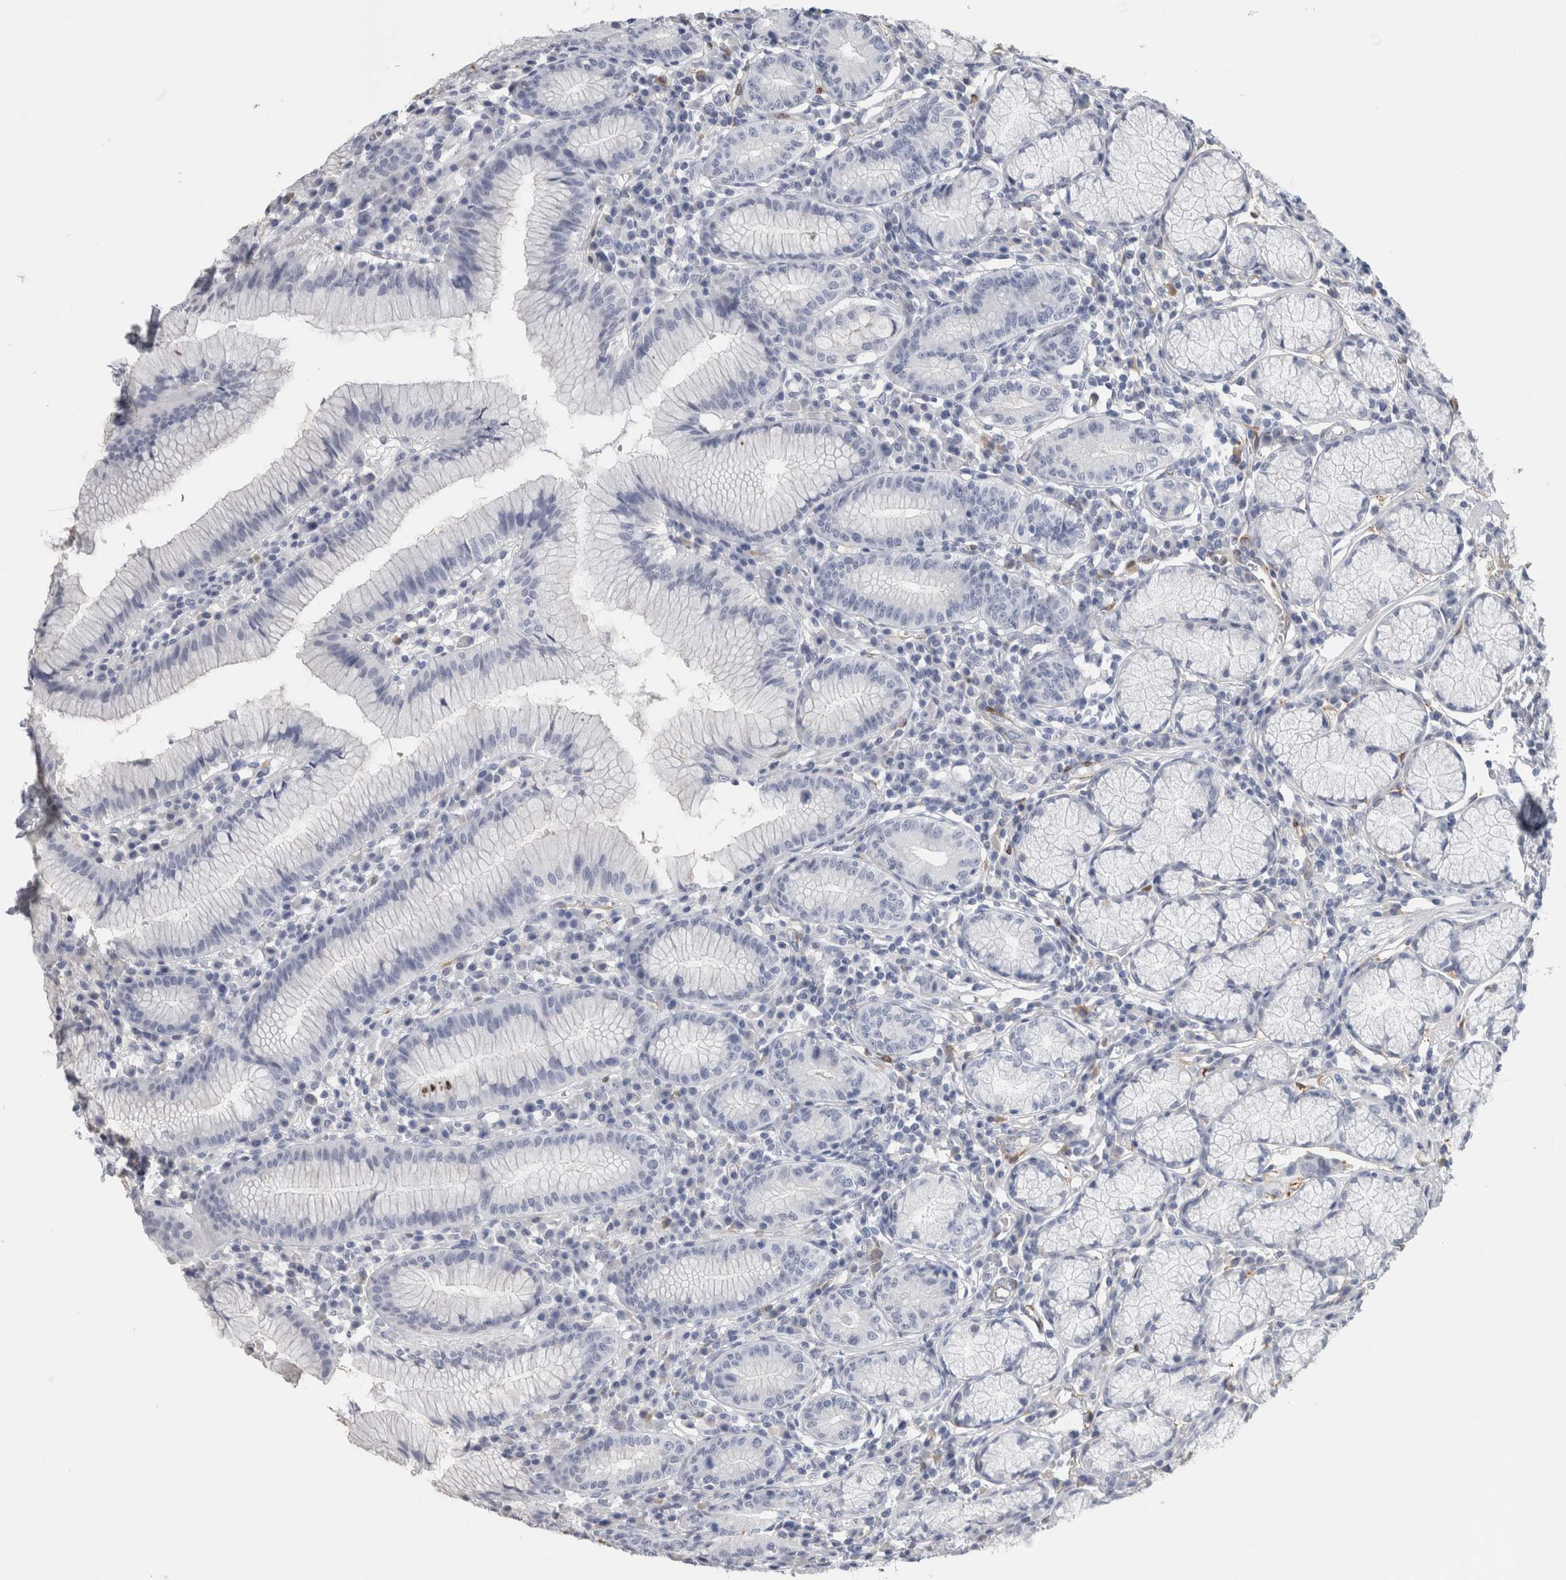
{"staining": {"intensity": "negative", "quantity": "none", "location": "none"}, "tissue": "stomach", "cell_type": "Glandular cells", "image_type": "normal", "snomed": [{"axis": "morphology", "description": "Normal tissue, NOS"}, {"axis": "topography", "description": "Stomach"}], "caption": "A high-resolution histopathology image shows immunohistochemistry staining of unremarkable stomach, which shows no significant positivity in glandular cells.", "gene": "FABP4", "patient": {"sex": "male", "age": 55}}